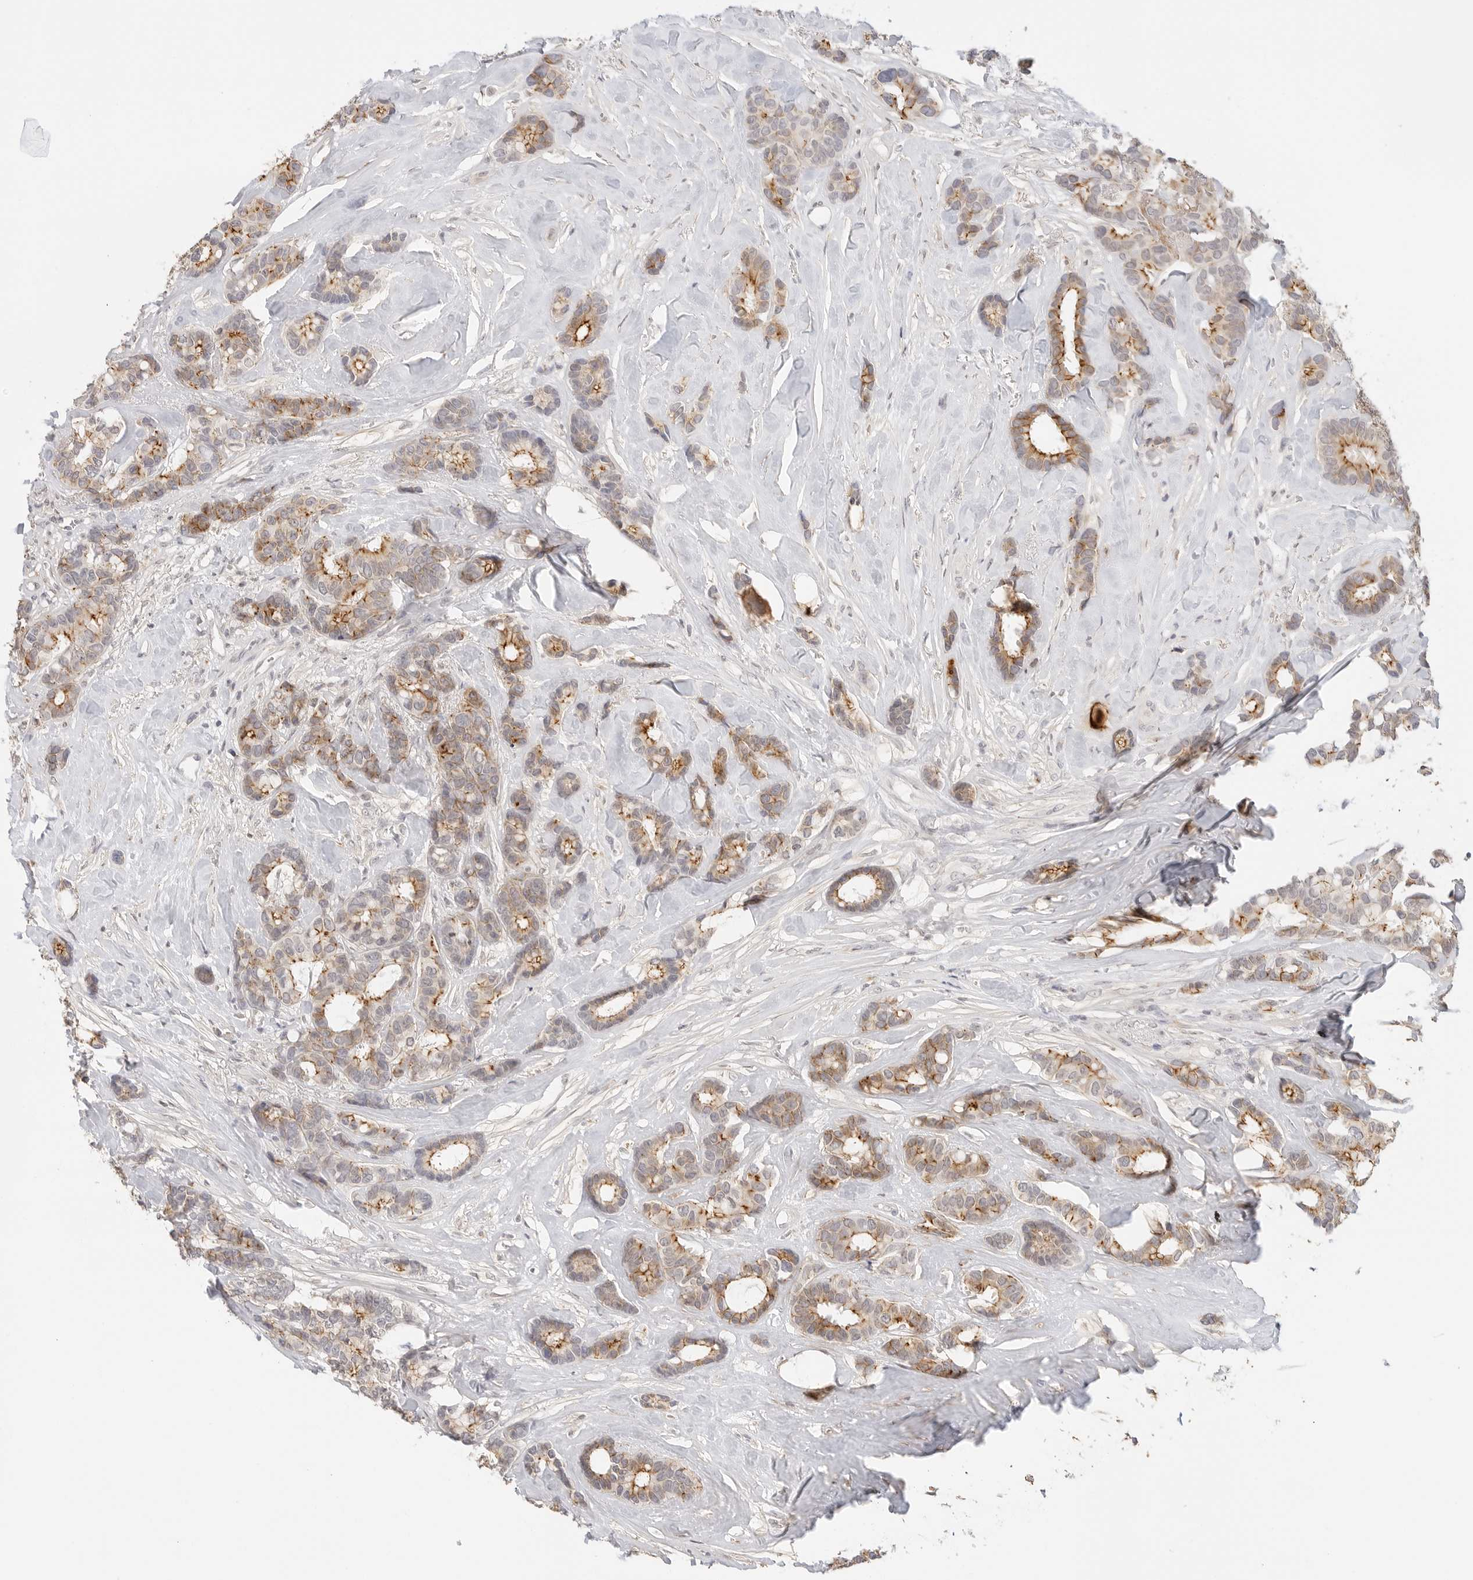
{"staining": {"intensity": "moderate", "quantity": "25%-75%", "location": "cytoplasmic/membranous"}, "tissue": "breast cancer", "cell_type": "Tumor cells", "image_type": "cancer", "snomed": [{"axis": "morphology", "description": "Duct carcinoma"}, {"axis": "topography", "description": "Breast"}], "caption": "DAB (3,3'-diaminobenzidine) immunohistochemical staining of breast cancer exhibits moderate cytoplasmic/membranous protein positivity in approximately 25%-75% of tumor cells. (DAB IHC with brightfield microscopy, high magnification).", "gene": "PCDH19", "patient": {"sex": "female", "age": 87}}